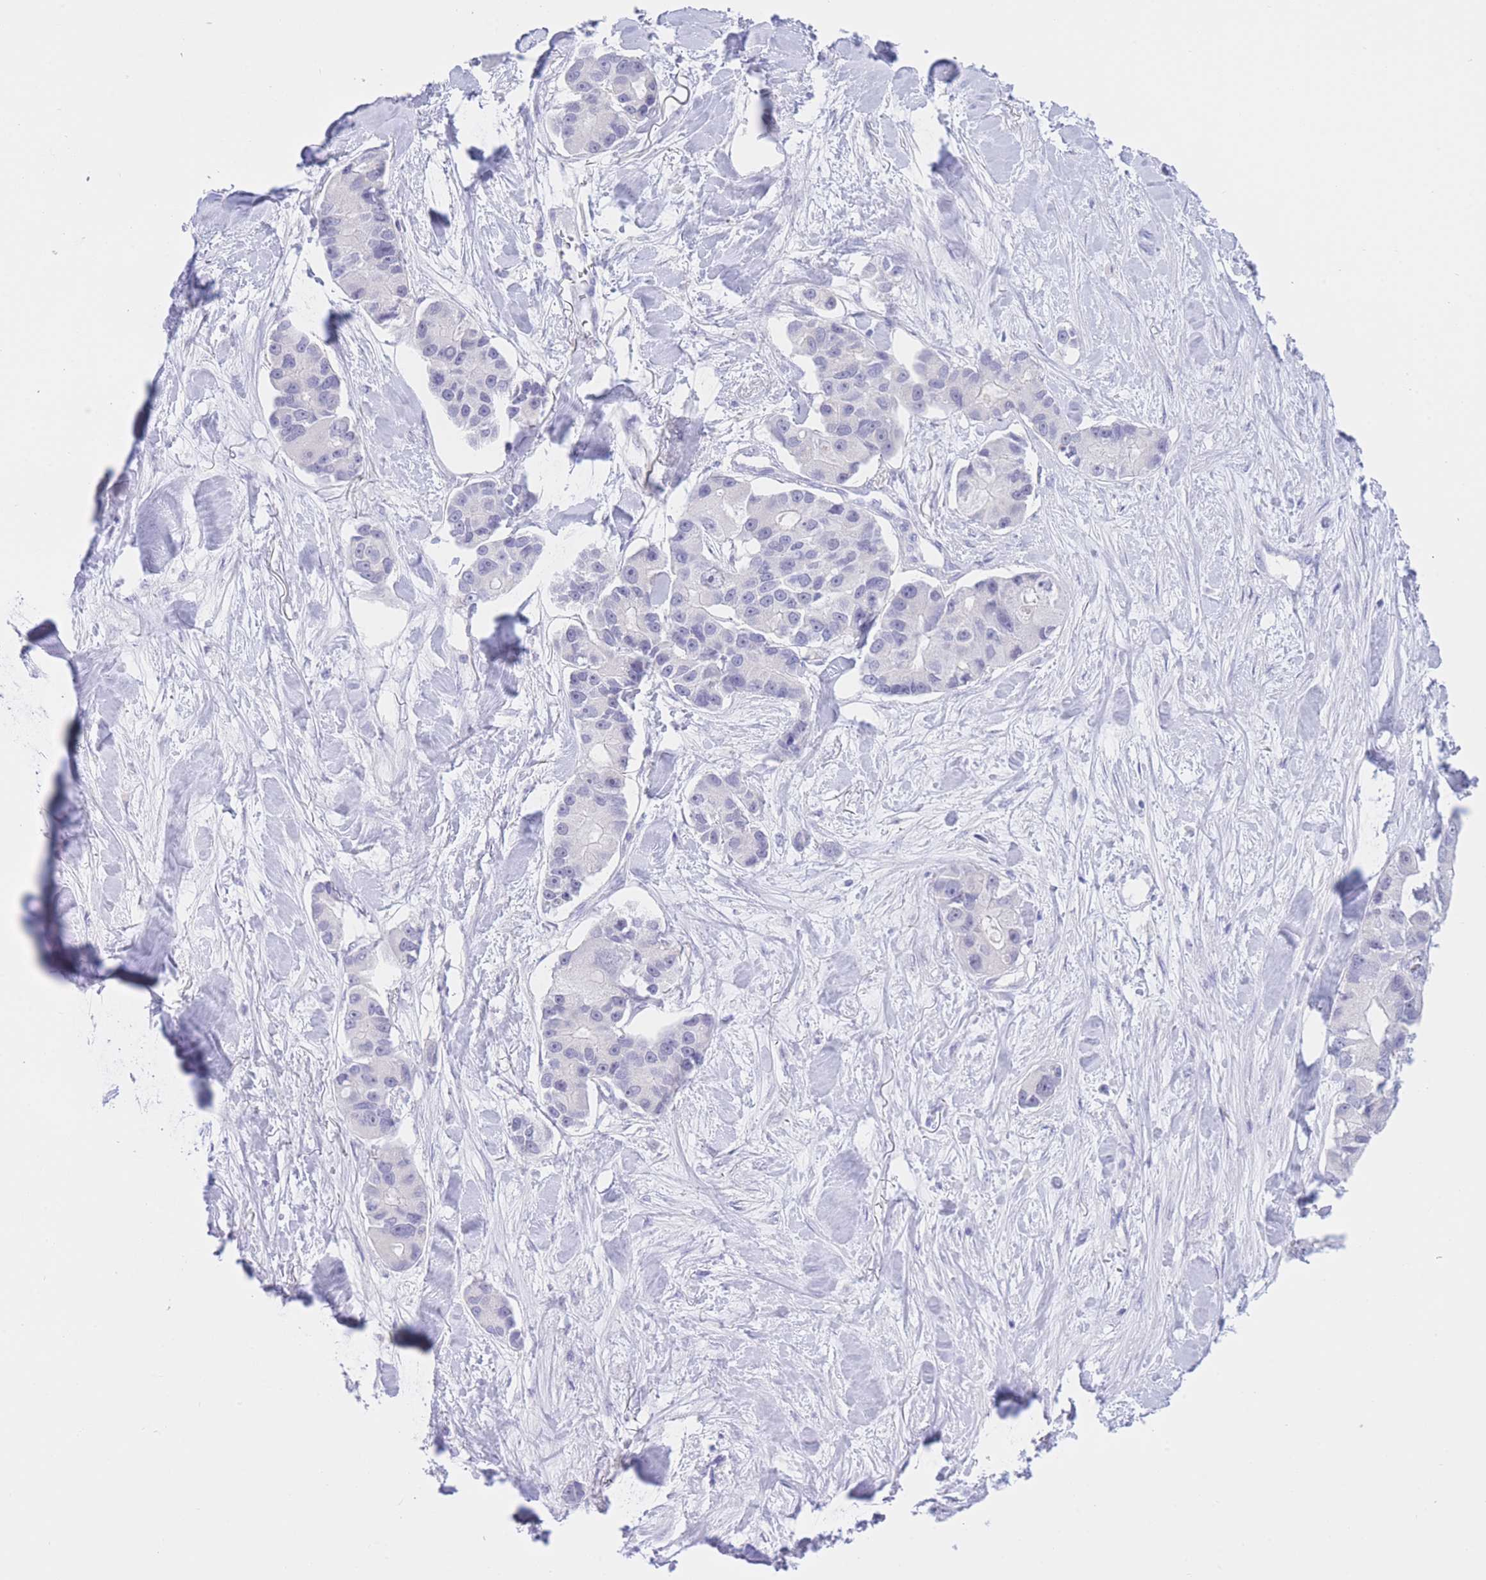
{"staining": {"intensity": "negative", "quantity": "none", "location": "none"}, "tissue": "lung cancer", "cell_type": "Tumor cells", "image_type": "cancer", "snomed": [{"axis": "morphology", "description": "Adenocarcinoma, NOS"}, {"axis": "topography", "description": "Lung"}], "caption": "The IHC histopathology image has no significant positivity in tumor cells of lung cancer tissue.", "gene": "ZNF212", "patient": {"sex": "female", "age": 54}}